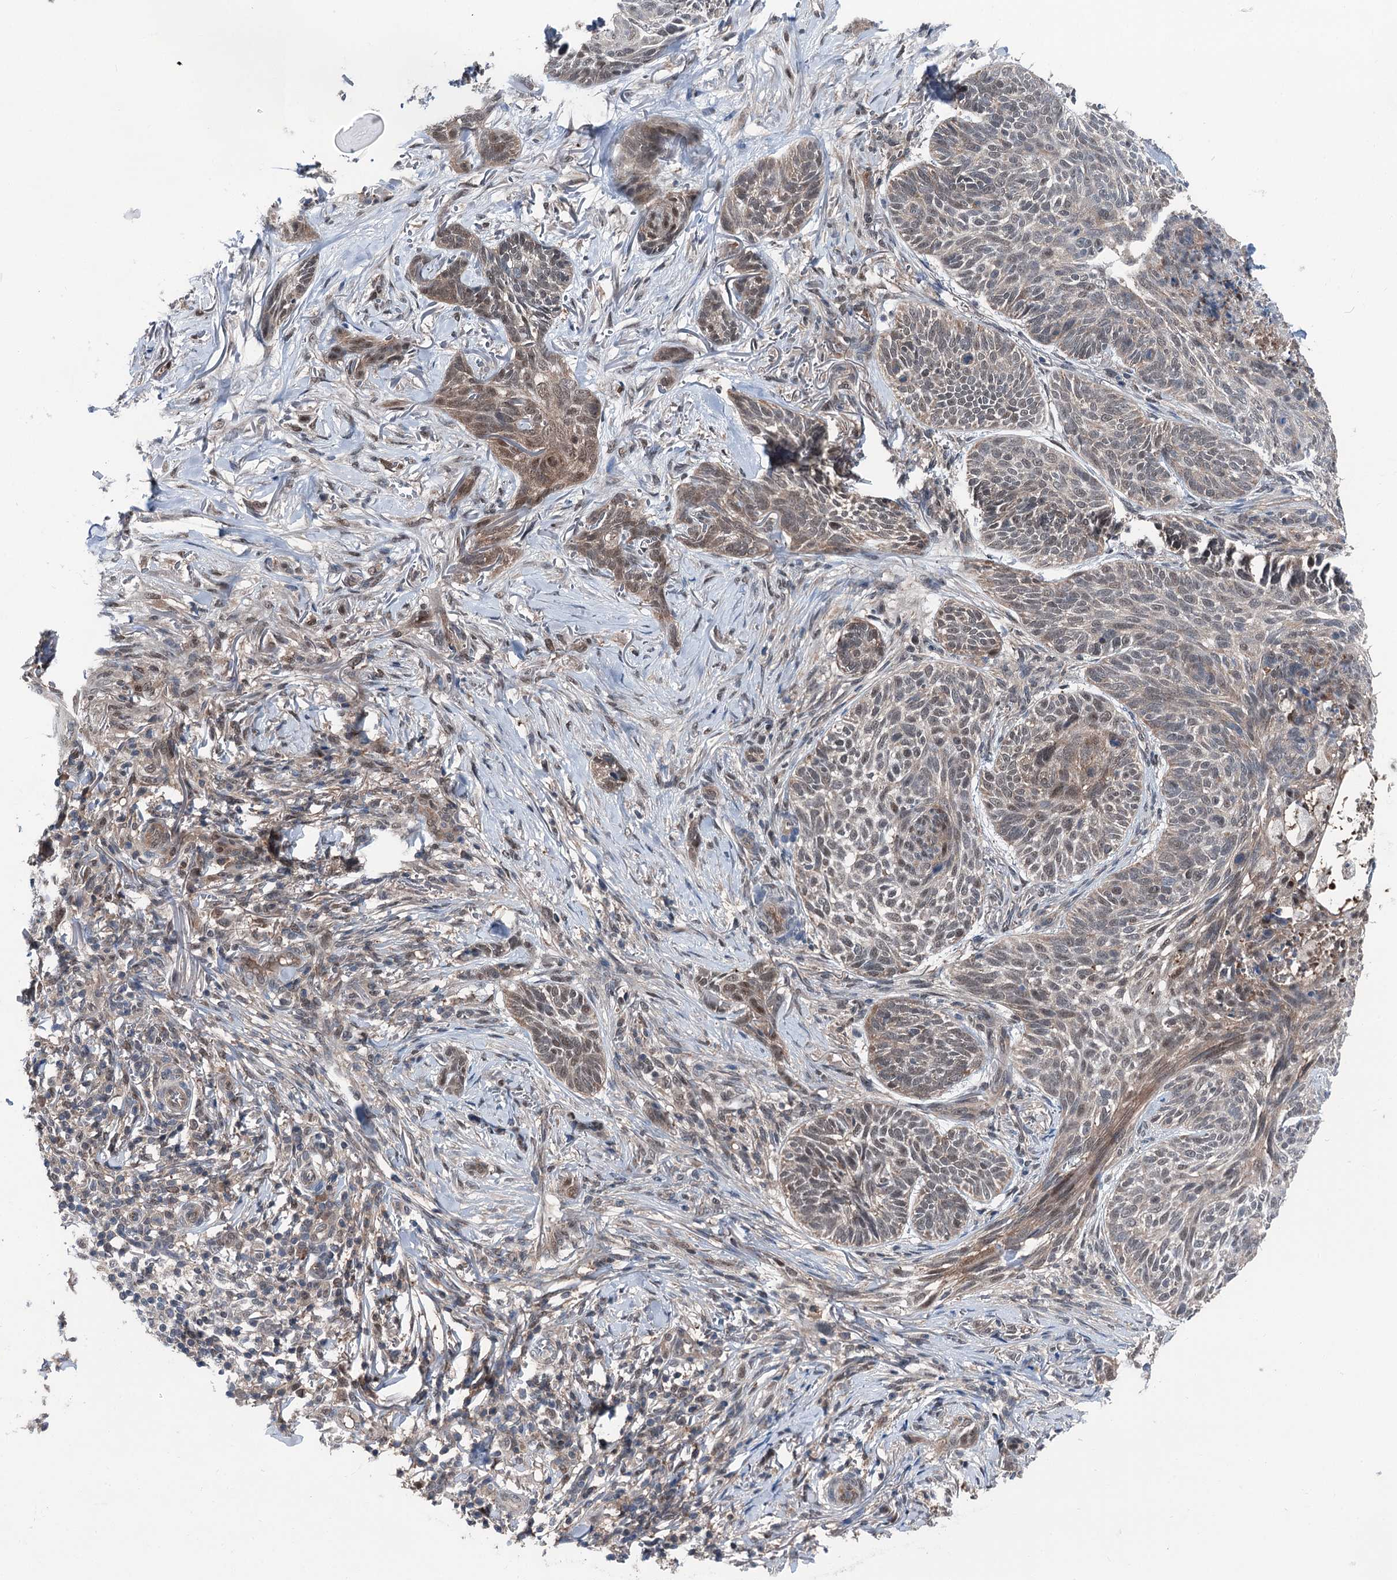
{"staining": {"intensity": "moderate", "quantity": "<25%", "location": "cytoplasmic/membranous,nuclear"}, "tissue": "skin cancer", "cell_type": "Tumor cells", "image_type": "cancer", "snomed": [{"axis": "morphology", "description": "Normal tissue, NOS"}, {"axis": "morphology", "description": "Basal cell carcinoma"}, {"axis": "topography", "description": "Skin"}], "caption": "A micrograph of human skin cancer (basal cell carcinoma) stained for a protein exhibits moderate cytoplasmic/membranous and nuclear brown staining in tumor cells.", "gene": "PSMD13", "patient": {"sex": "male", "age": 66}}